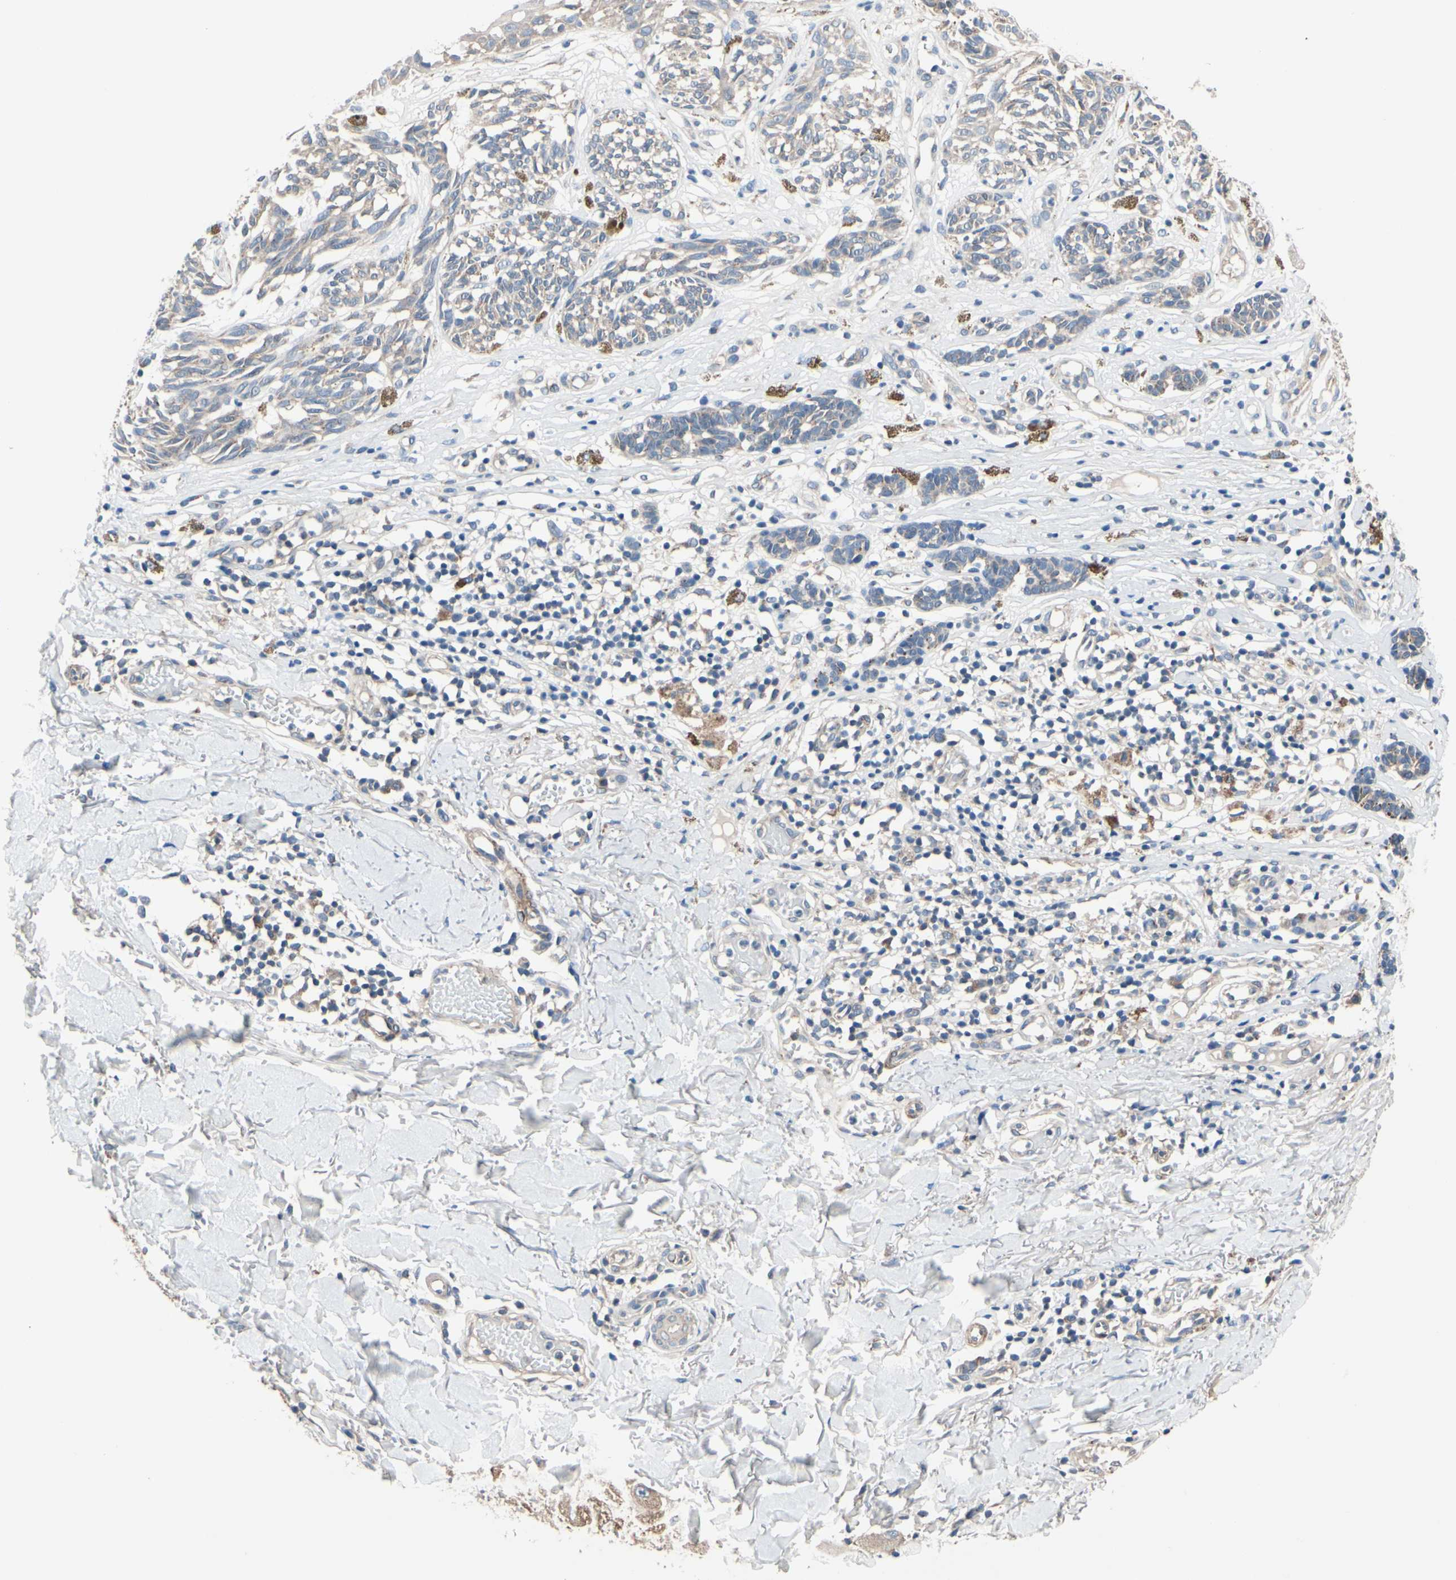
{"staining": {"intensity": "weak", "quantity": ">75%", "location": "cytoplasmic/membranous"}, "tissue": "melanoma", "cell_type": "Tumor cells", "image_type": "cancer", "snomed": [{"axis": "morphology", "description": "Malignant melanoma, NOS"}, {"axis": "topography", "description": "Skin"}], "caption": "A photomicrograph of malignant melanoma stained for a protein exhibits weak cytoplasmic/membranous brown staining in tumor cells.", "gene": "PRKAR2B", "patient": {"sex": "male", "age": 64}}